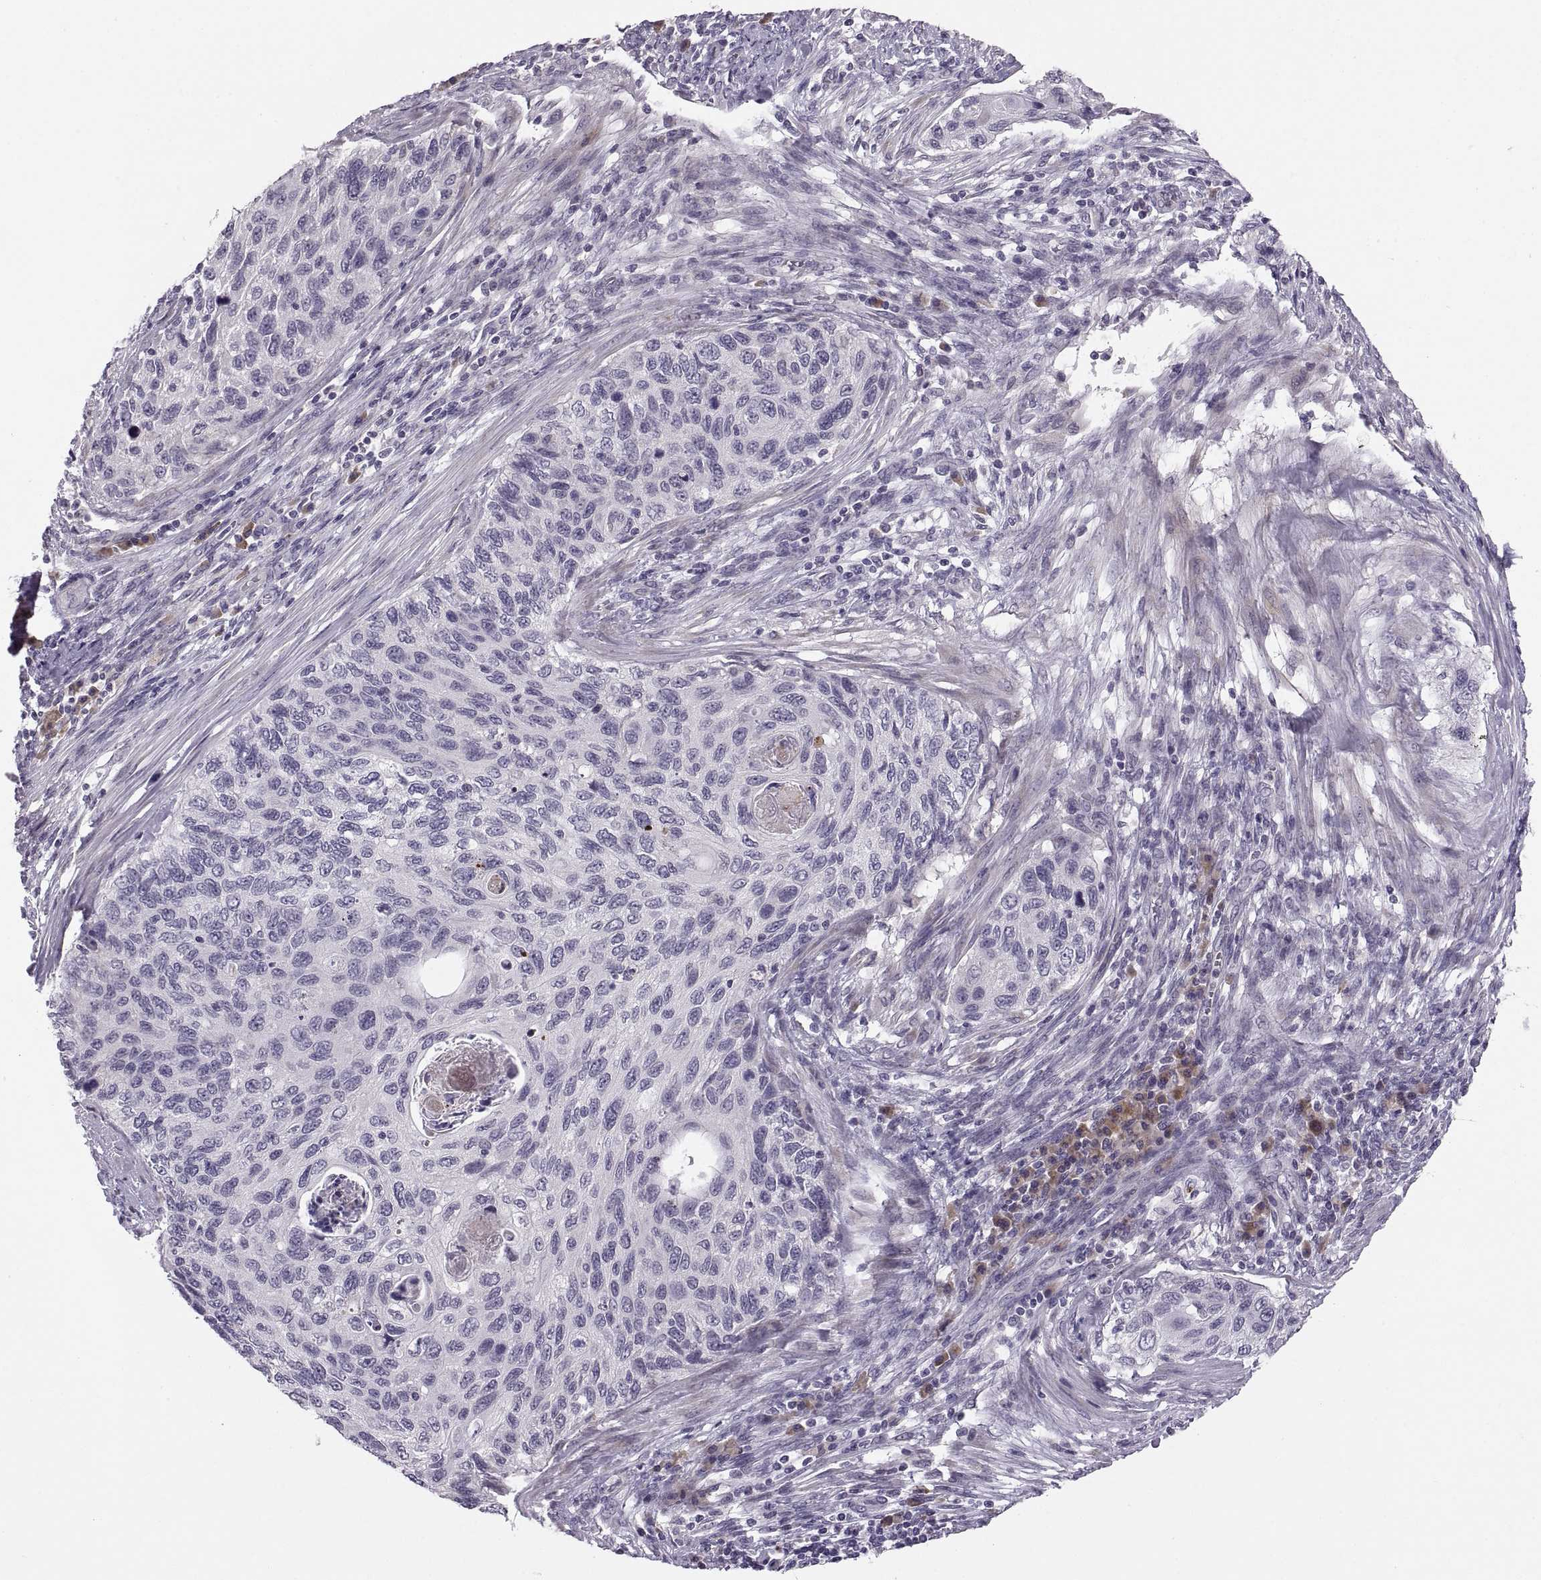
{"staining": {"intensity": "negative", "quantity": "none", "location": "none"}, "tissue": "cervical cancer", "cell_type": "Tumor cells", "image_type": "cancer", "snomed": [{"axis": "morphology", "description": "Squamous cell carcinoma, NOS"}, {"axis": "topography", "description": "Cervix"}], "caption": "This photomicrograph is of cervical cancer (squamous cell carcinoma) stained with IHC to label a protein in brown with the nuclei are counter-stained blue. There is no positivity in tumor cells.", "gene": "ADH6", "patient": {"sex": "female", "age": 70}}